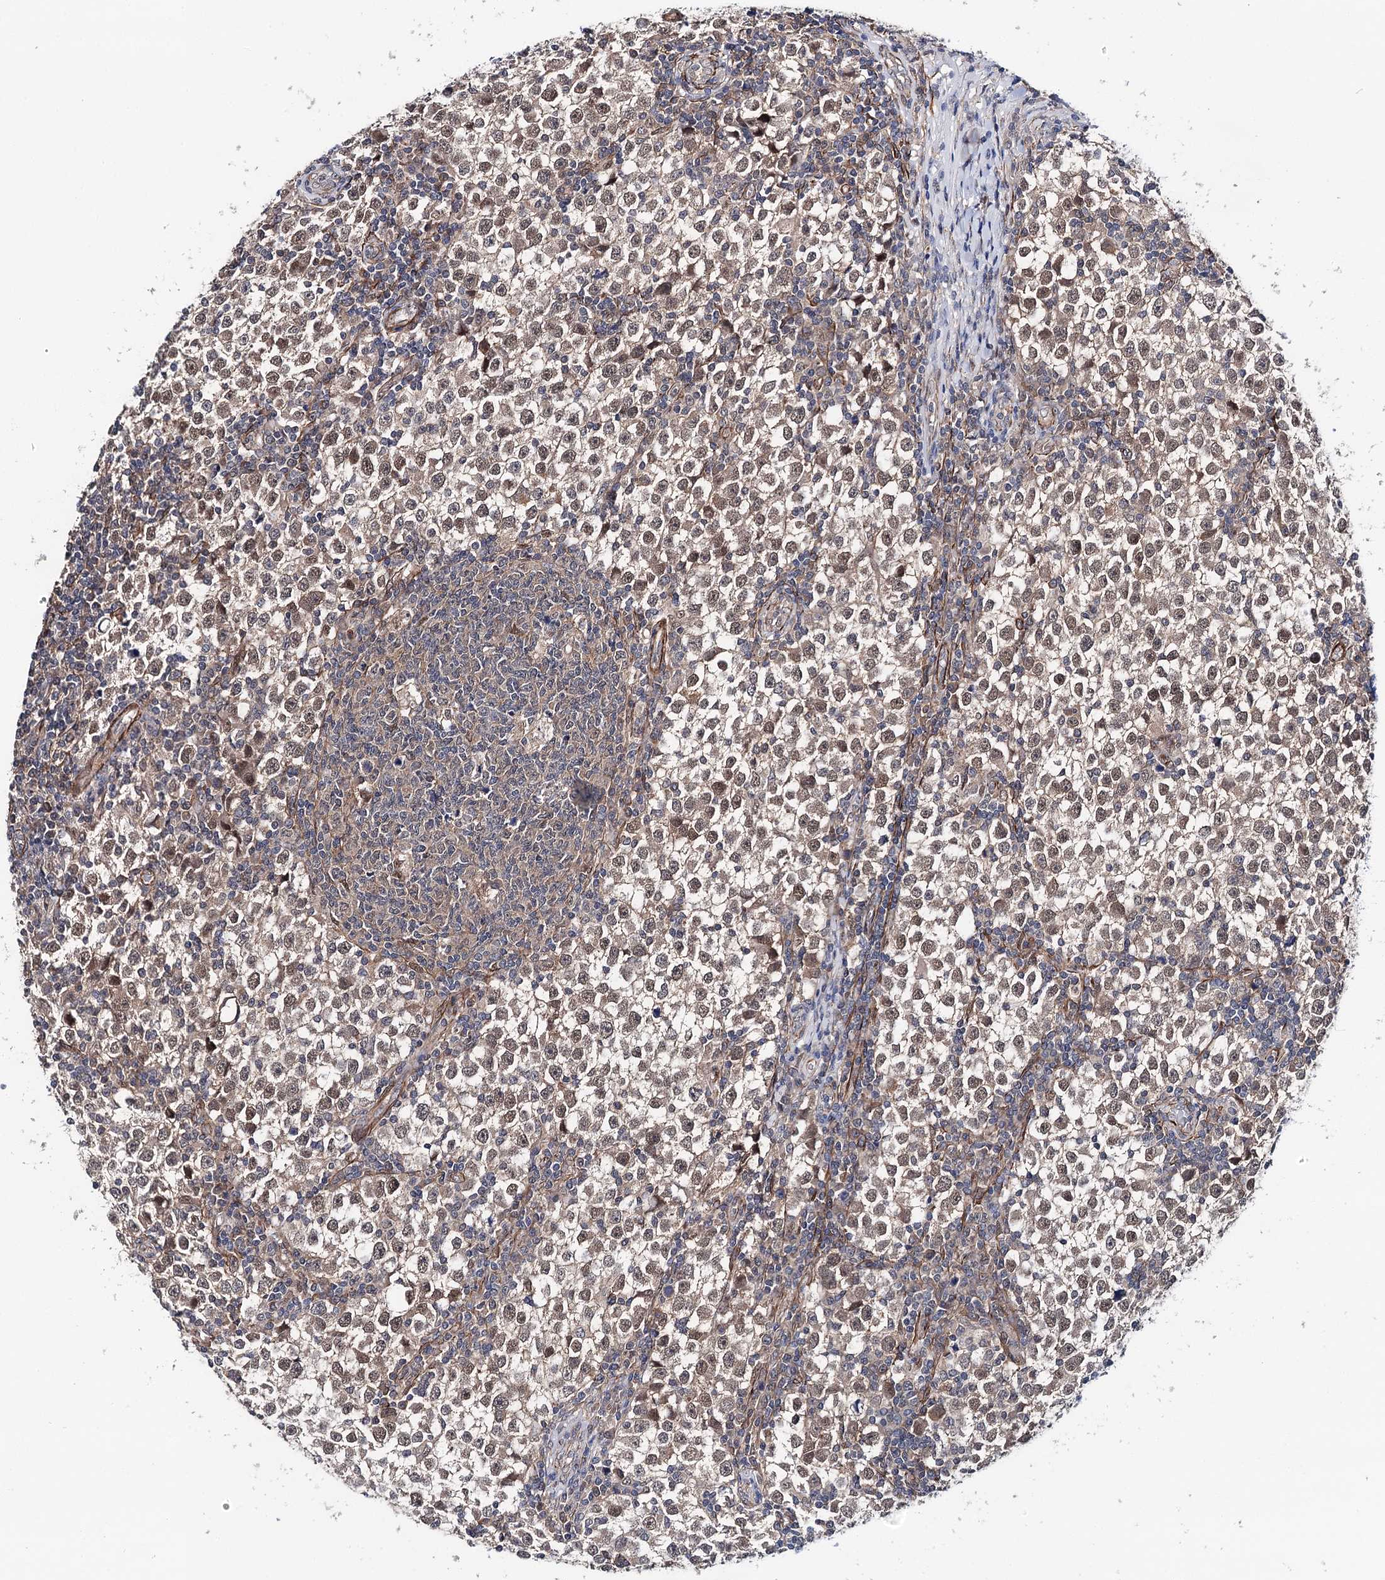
{"staining": {"intensity": "moderate", "quantity": ">75%", "location": "cytoplasmic/membranous,nuclear"}, "tissue": "testis cancer", "cell_type": "Tumor cells", "image_type": "cancer", "snomed": [{"axis": "morphology", "description": "Seminoma, NOS"}, {"axis": "topography", "description": "Testis"}], "caption": "The photomicrograph displays a brown stain indicating the presence of a protein in the cytoplasmic/membranous and nuclear of tumor cells in testis seminoma. (Brightfield microscopy of DAB IHC at high magnification).", "gene": "PPP2R5B", "patient": {"sex": "male", "age": 65}}